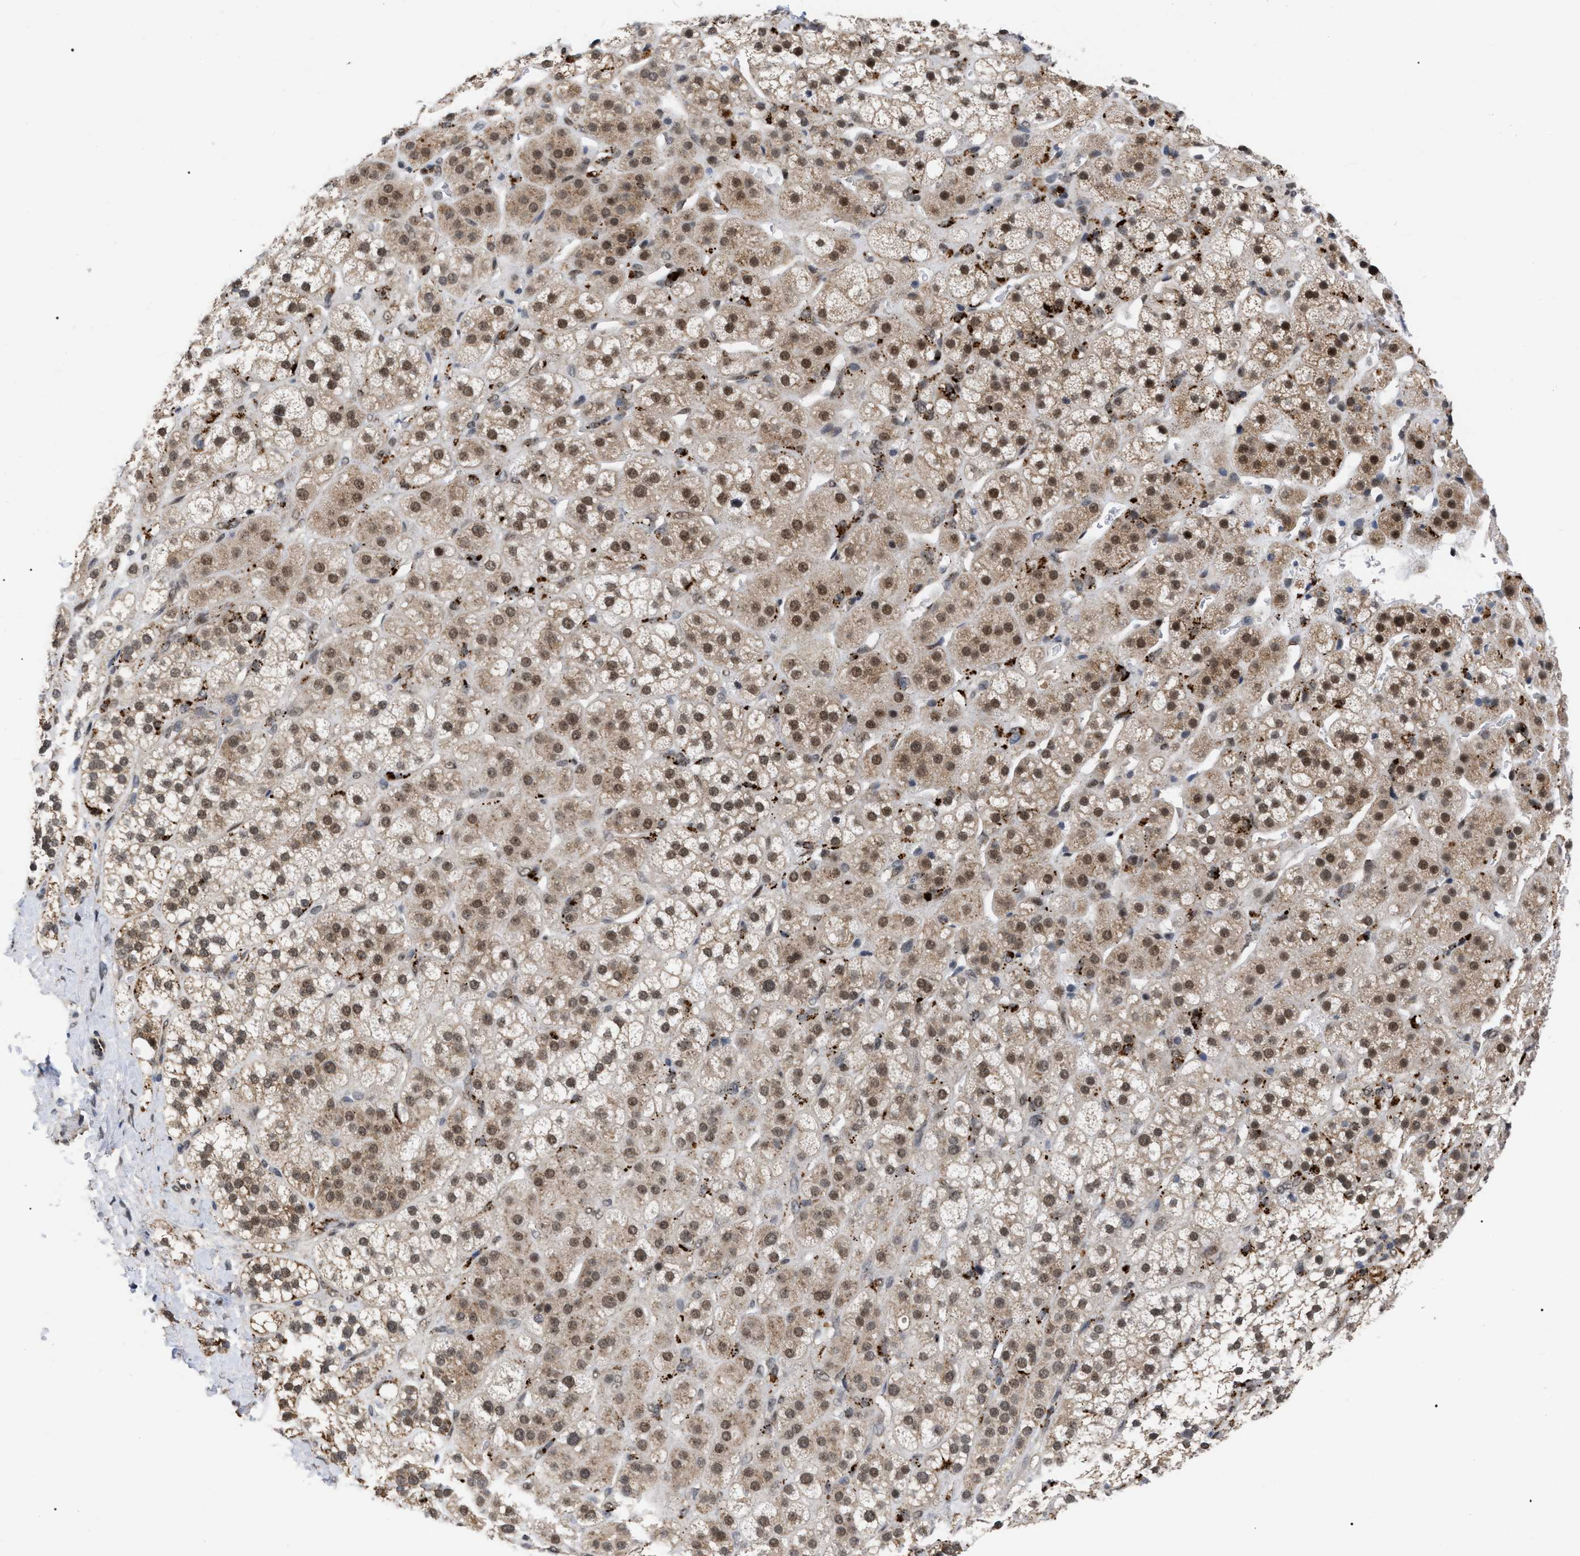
{"staining": {"intensity": "moderate", "quantity": "25%-75%", "location": "cytoplasmic/membranous,nuclear"}, "tissue": "adrenal gland", "cell_type": "Glandular cells", "image_type": "normal", "snomed": [{"axis": "morphology", "description": "Normal tissue, NOS"}, {"axis": "topography", "description": "Adrenal gland"}], "caption": "High-power microscopy captured an IHC photomicrograph of normal adrenal gland, revealing moderate cytoplasmic/membranous,nuclear staining in approximately 25%-75% of glandular cells.", "gene": "UPF1", "patient": {"sex": "male", "age": 56}}